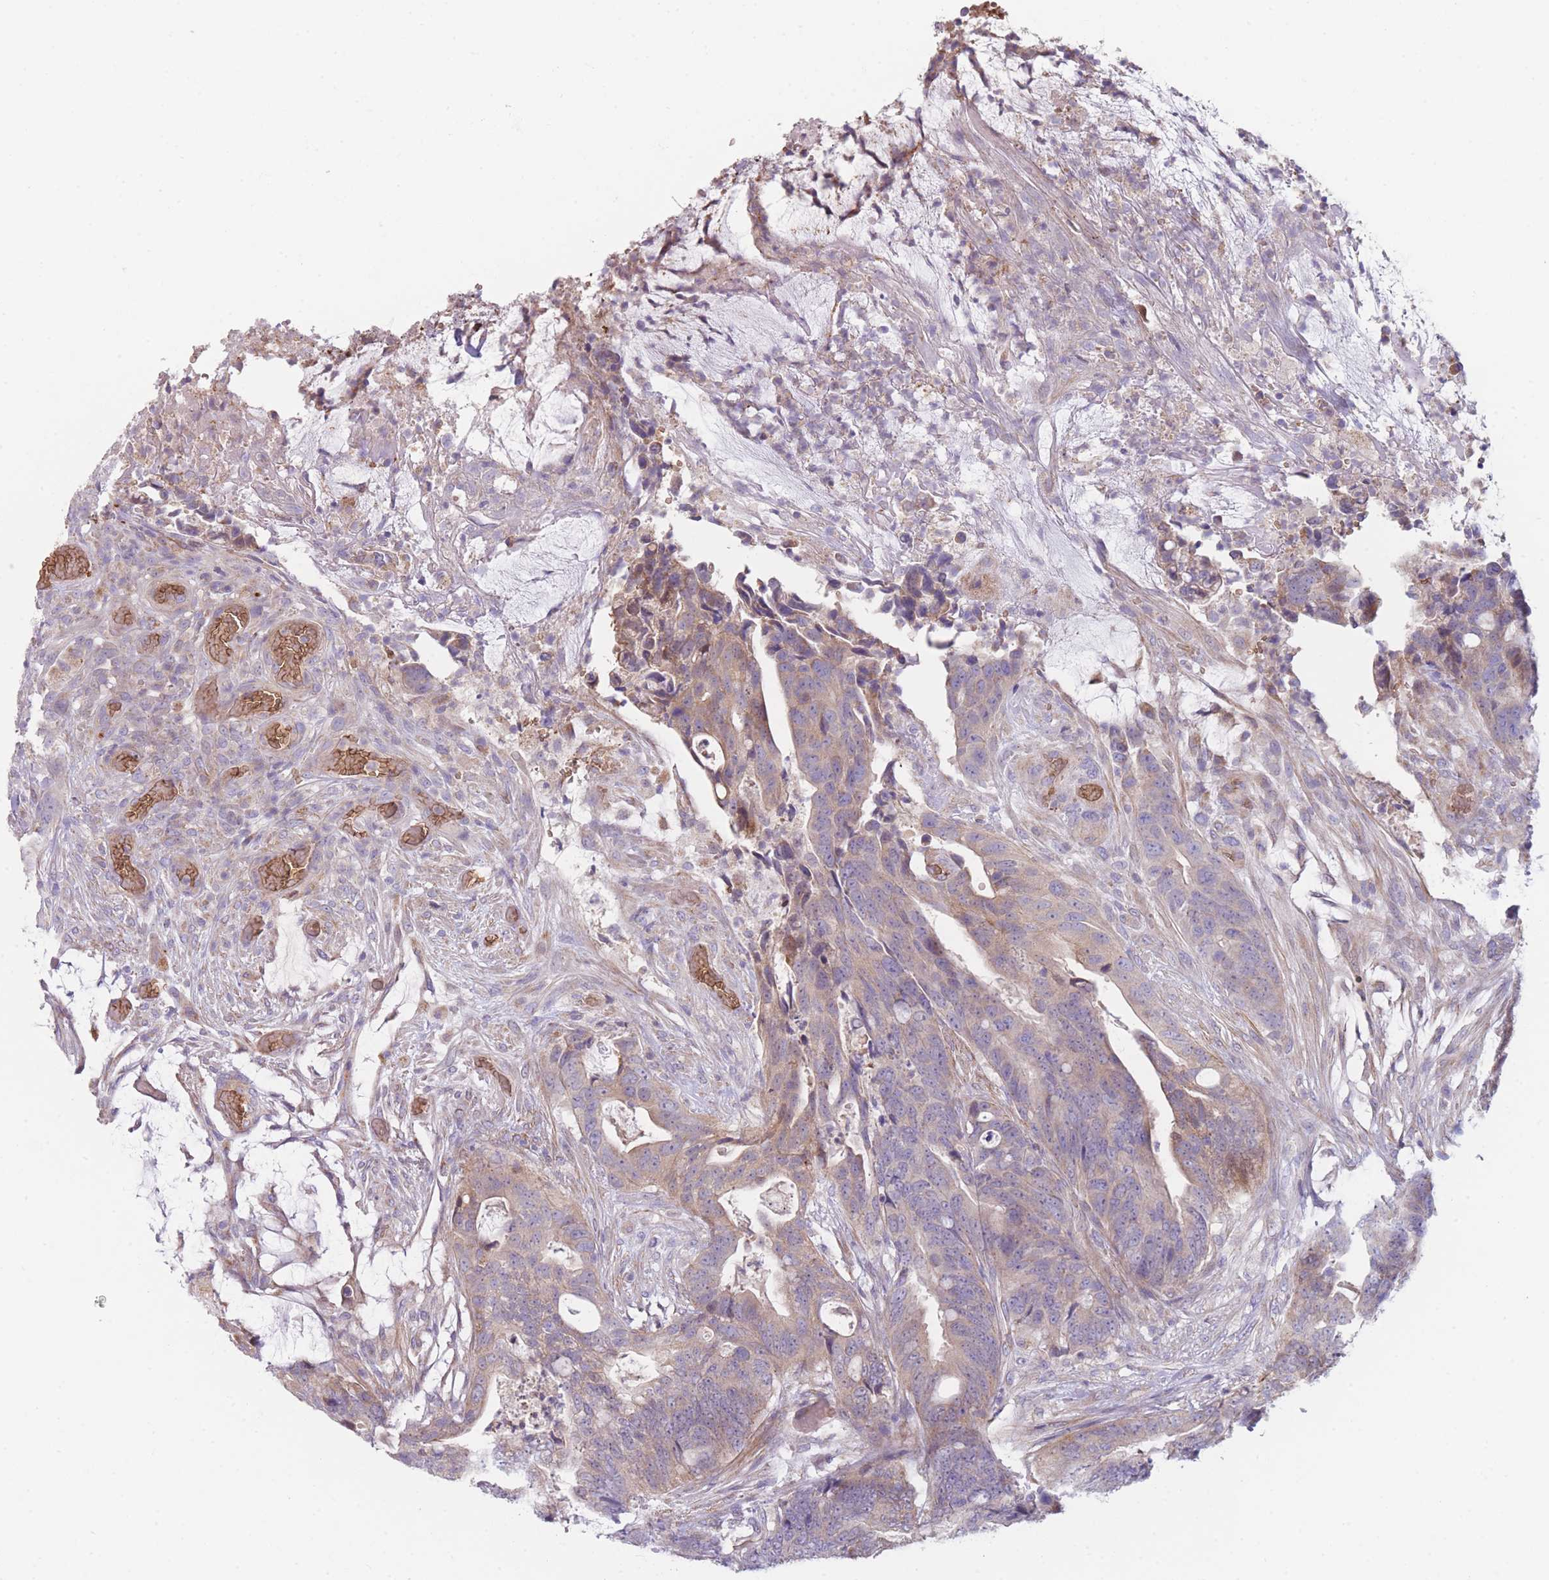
{"staining": {"intensity": "weak", "quantity": "<25%", "location": "cytoplasmic/membranous"}, "tissue": "colorectal cancer", "cell_type": "Tumor cells", "image_type": "cancer", "snomed": [{"axis": "morphology", "description": "Adenocarcinoma, NOS"}, {"axis": "topography", "description": "Colon"}], "caption": "This is an immunohistochemistry image of colorectal cancer. There is no positivity in tumor cells.", "gene": "SMPD4", "patient": {"sex": "female", "age": 82}}